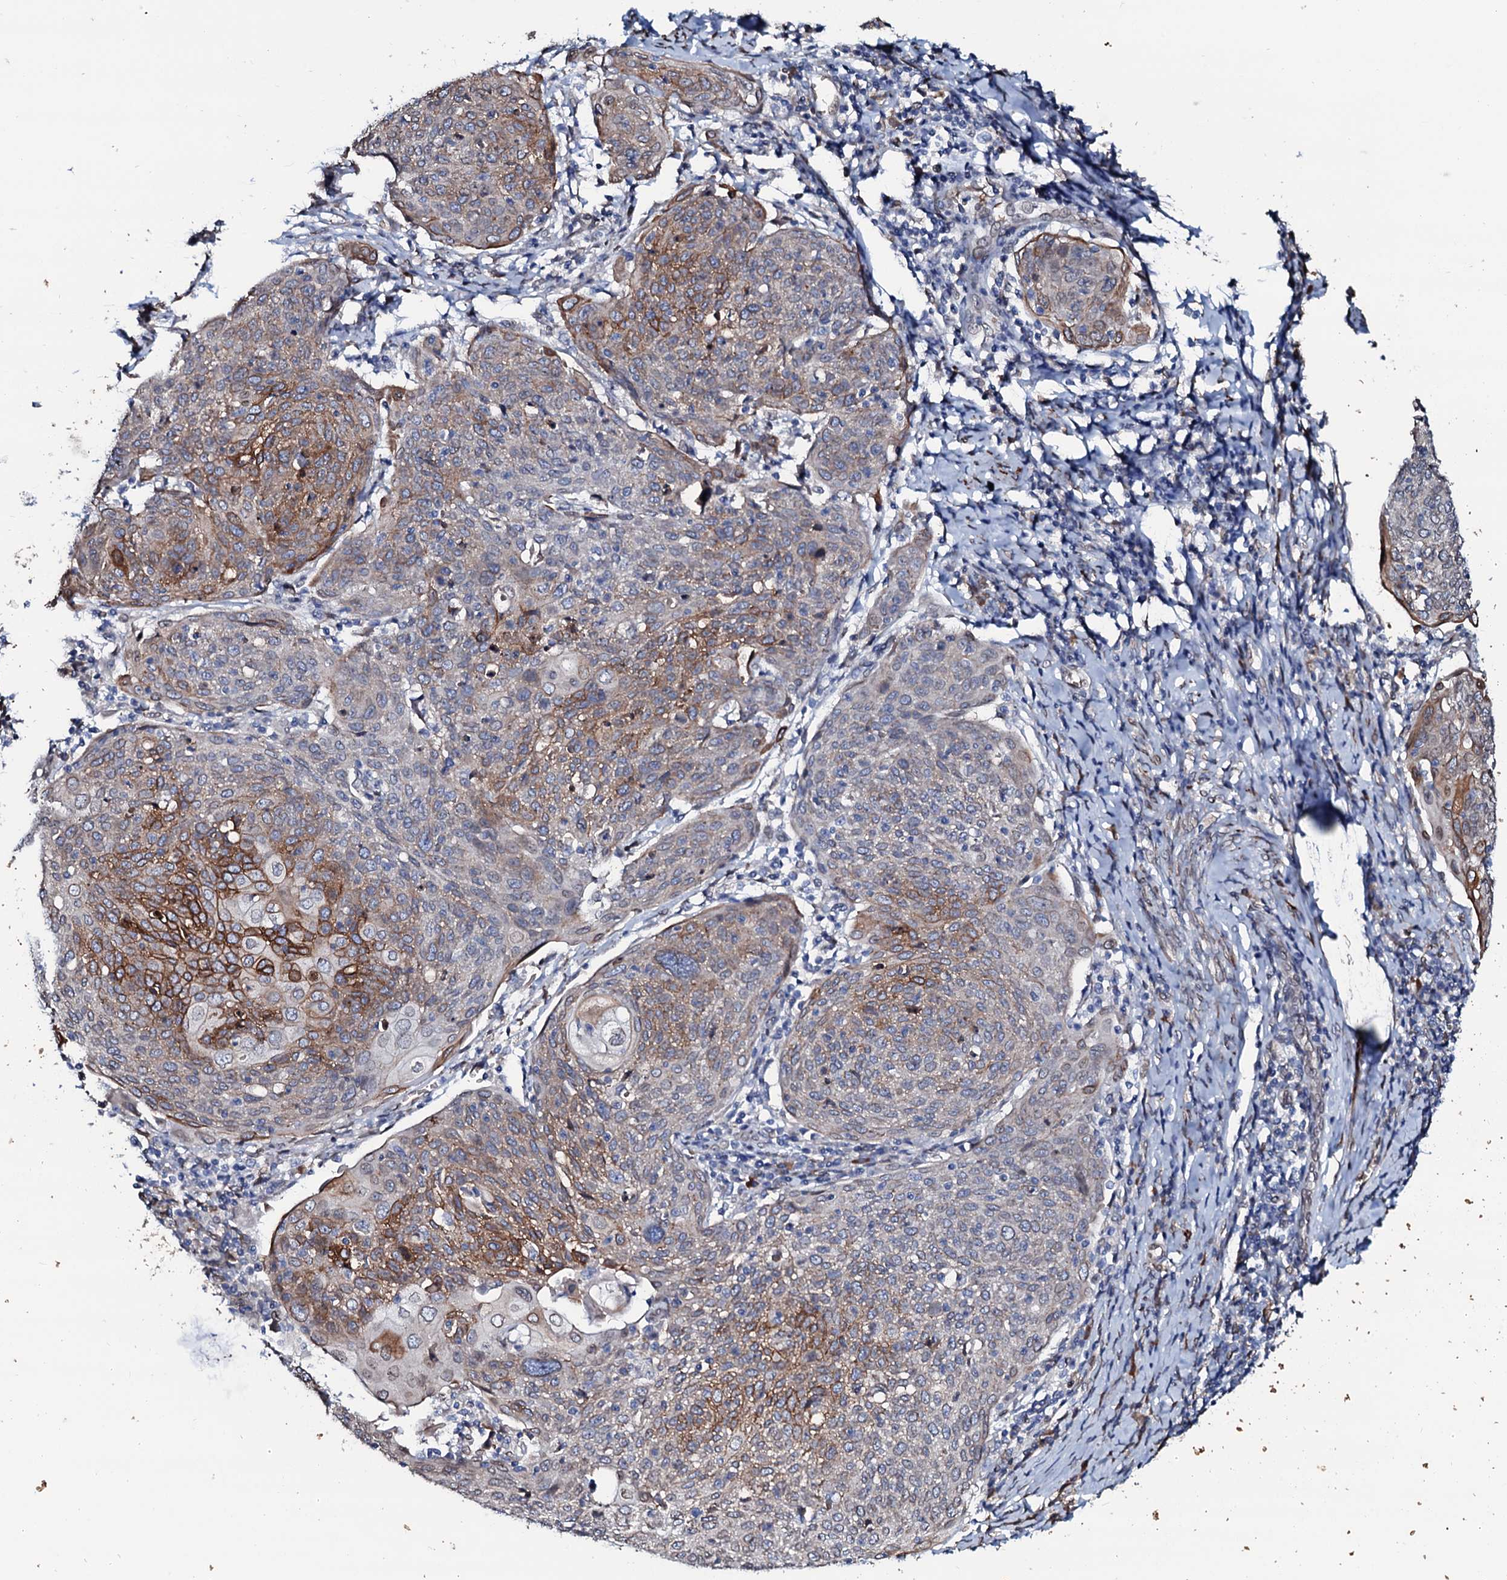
{"staining": {"intensity": "moderate", "quantity": "25%-75%", "location": "cytoplasmic/membranous"}, "tissue": "cervical cancer", "cell_type": "Tumor cells", "image_type": "cancer", "snomed": [{"axis": "morphology", "description": "Squamous cell carcinoma, NOS"}, {"axis": "topography", "description": "Cervix"}], "caption": "This is a micrograph of IHC staining of cervical cancer, which shows moderate positivity in the cytoplasmic/membranous of tumor cells.", "gene": "NRP2", "patient": {"sex": "female", "age": 67}}